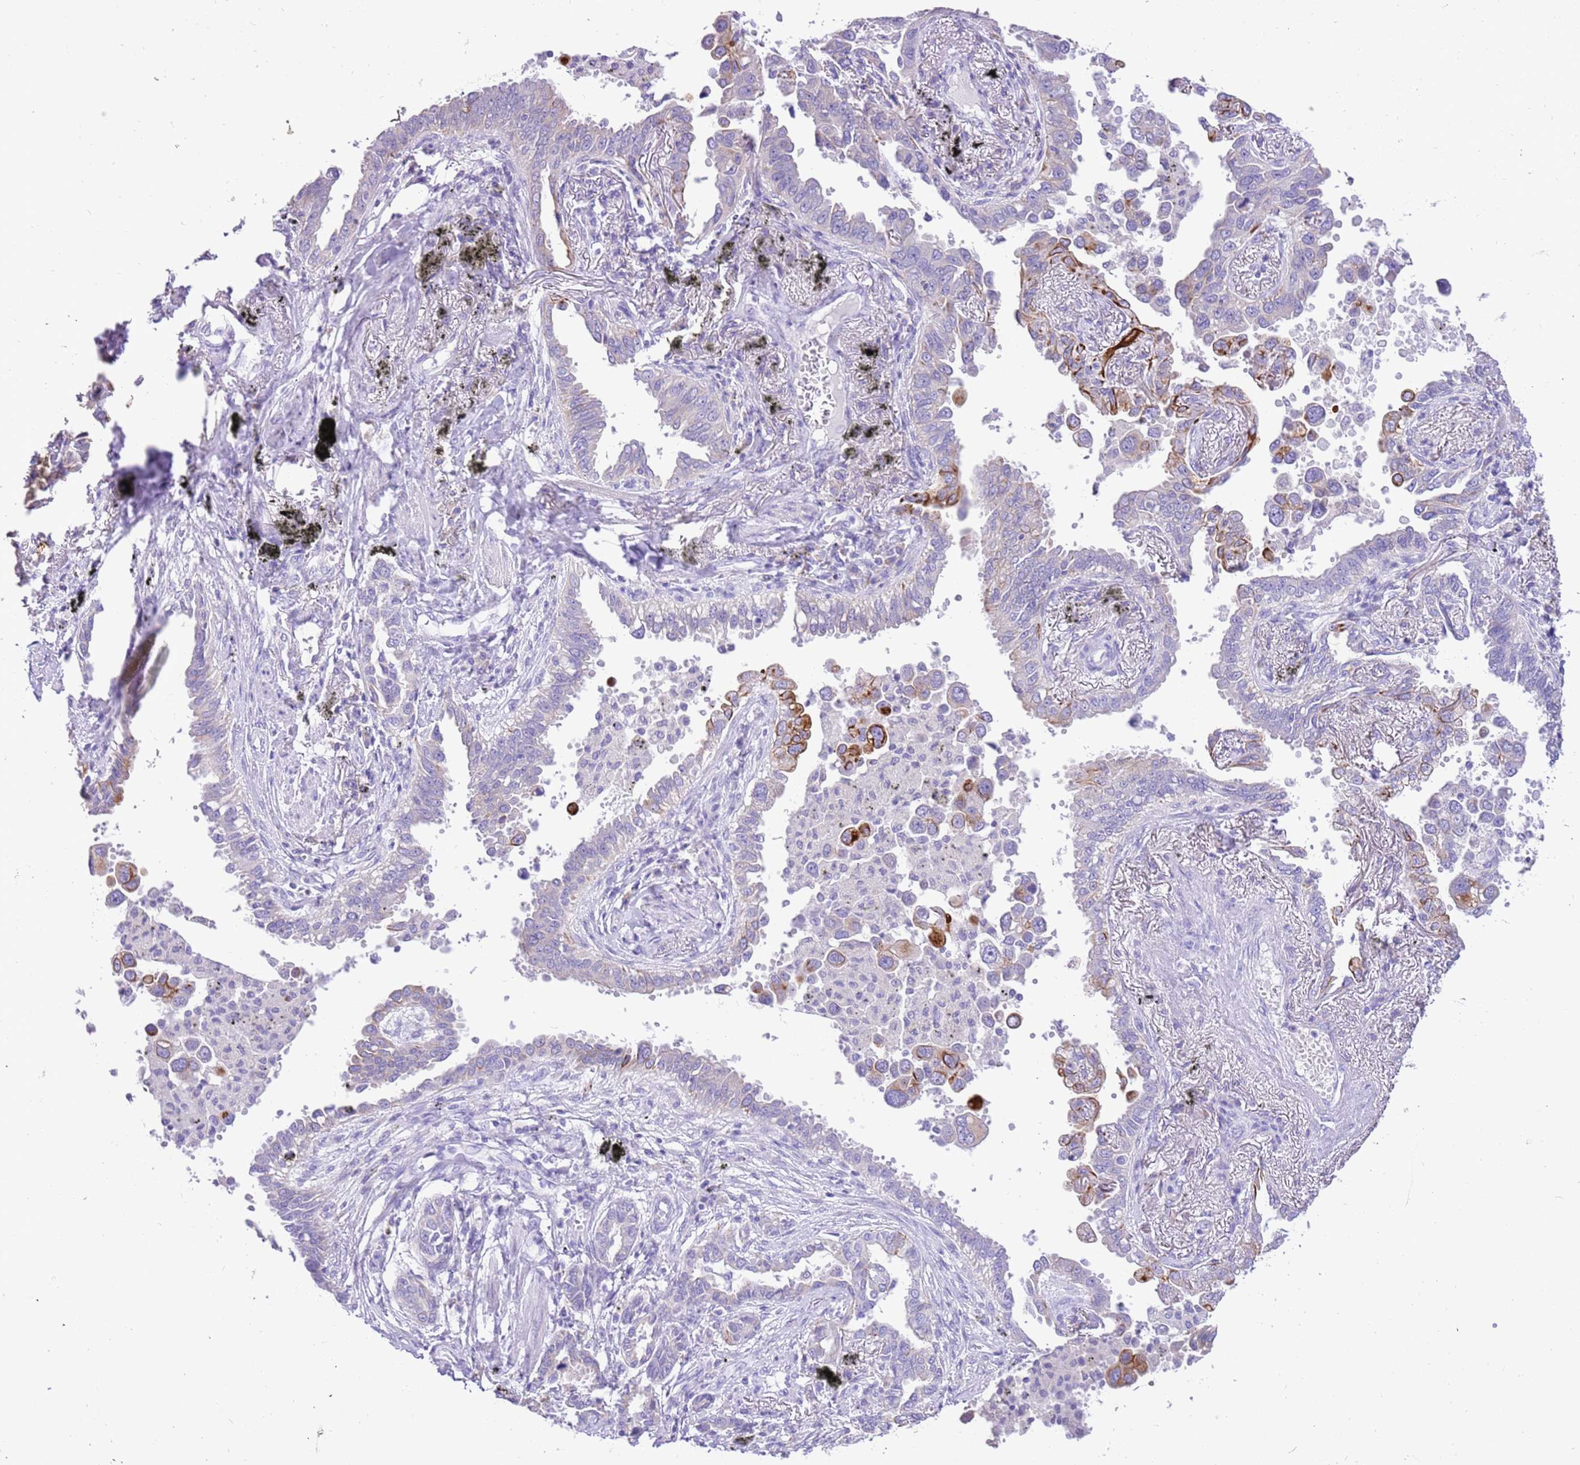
{"staining": {"intensity": "strong", "quantity": "<25%", "location": "cytoplasmic/membranous"}, "tissue": "lung cancer", "cell_type": "Tumor cells", "image_type": "cancer", "snomed": [{"axis": "morphology", "description": "Adenocarcinoma, NOS"}, {"axis": "topography", "description": "Lung"}], "caption": "Immunohistochemistry (IHC) image of human lung adenocarcinoma stained for a protein (brown), which shows medium levels of strong cytoplasmic/membranous staining in approximately <25% of tumor cells.", "gene": "R3HDM4", "patient": {"sex": "male", "age": 67}}